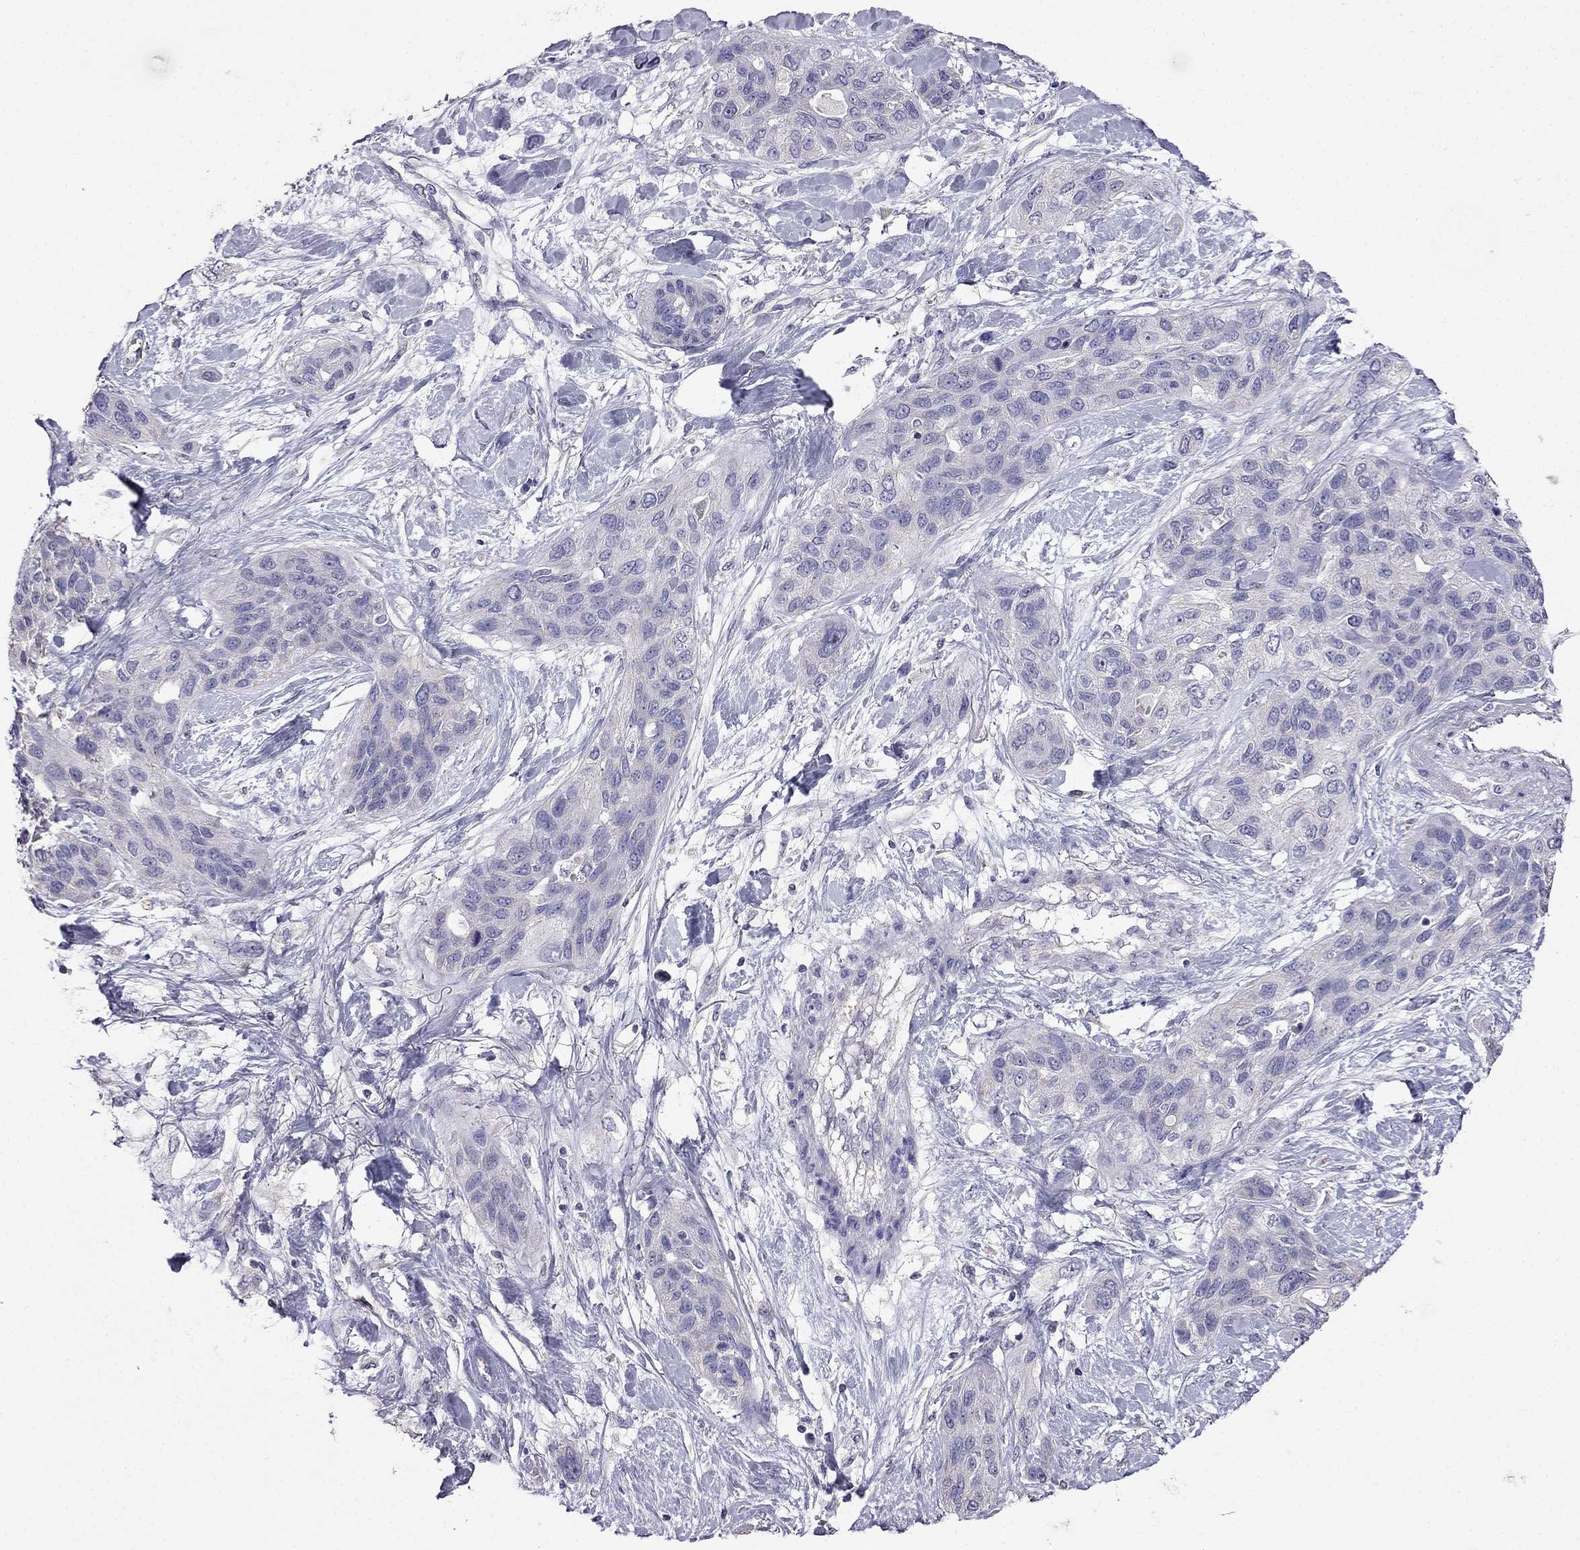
{"staining": {"intensity": "negative", "quantity": "none", "location": "none"}, "tissue": "lung cancer", "cell_type": "Tumor cells", "image_type": "cancer", "snomed": [{"axis": "morphology", "description": "Squamous cell carcinoma, NOS"}, {"axis": "topography", "description": "Lung"}], "caption": "Tumor cells are negative for protein expression in human lung cancer (squamous cell carcinoma).", "gene": "AK5", "patient": {"sex": "female", "age": 70}}